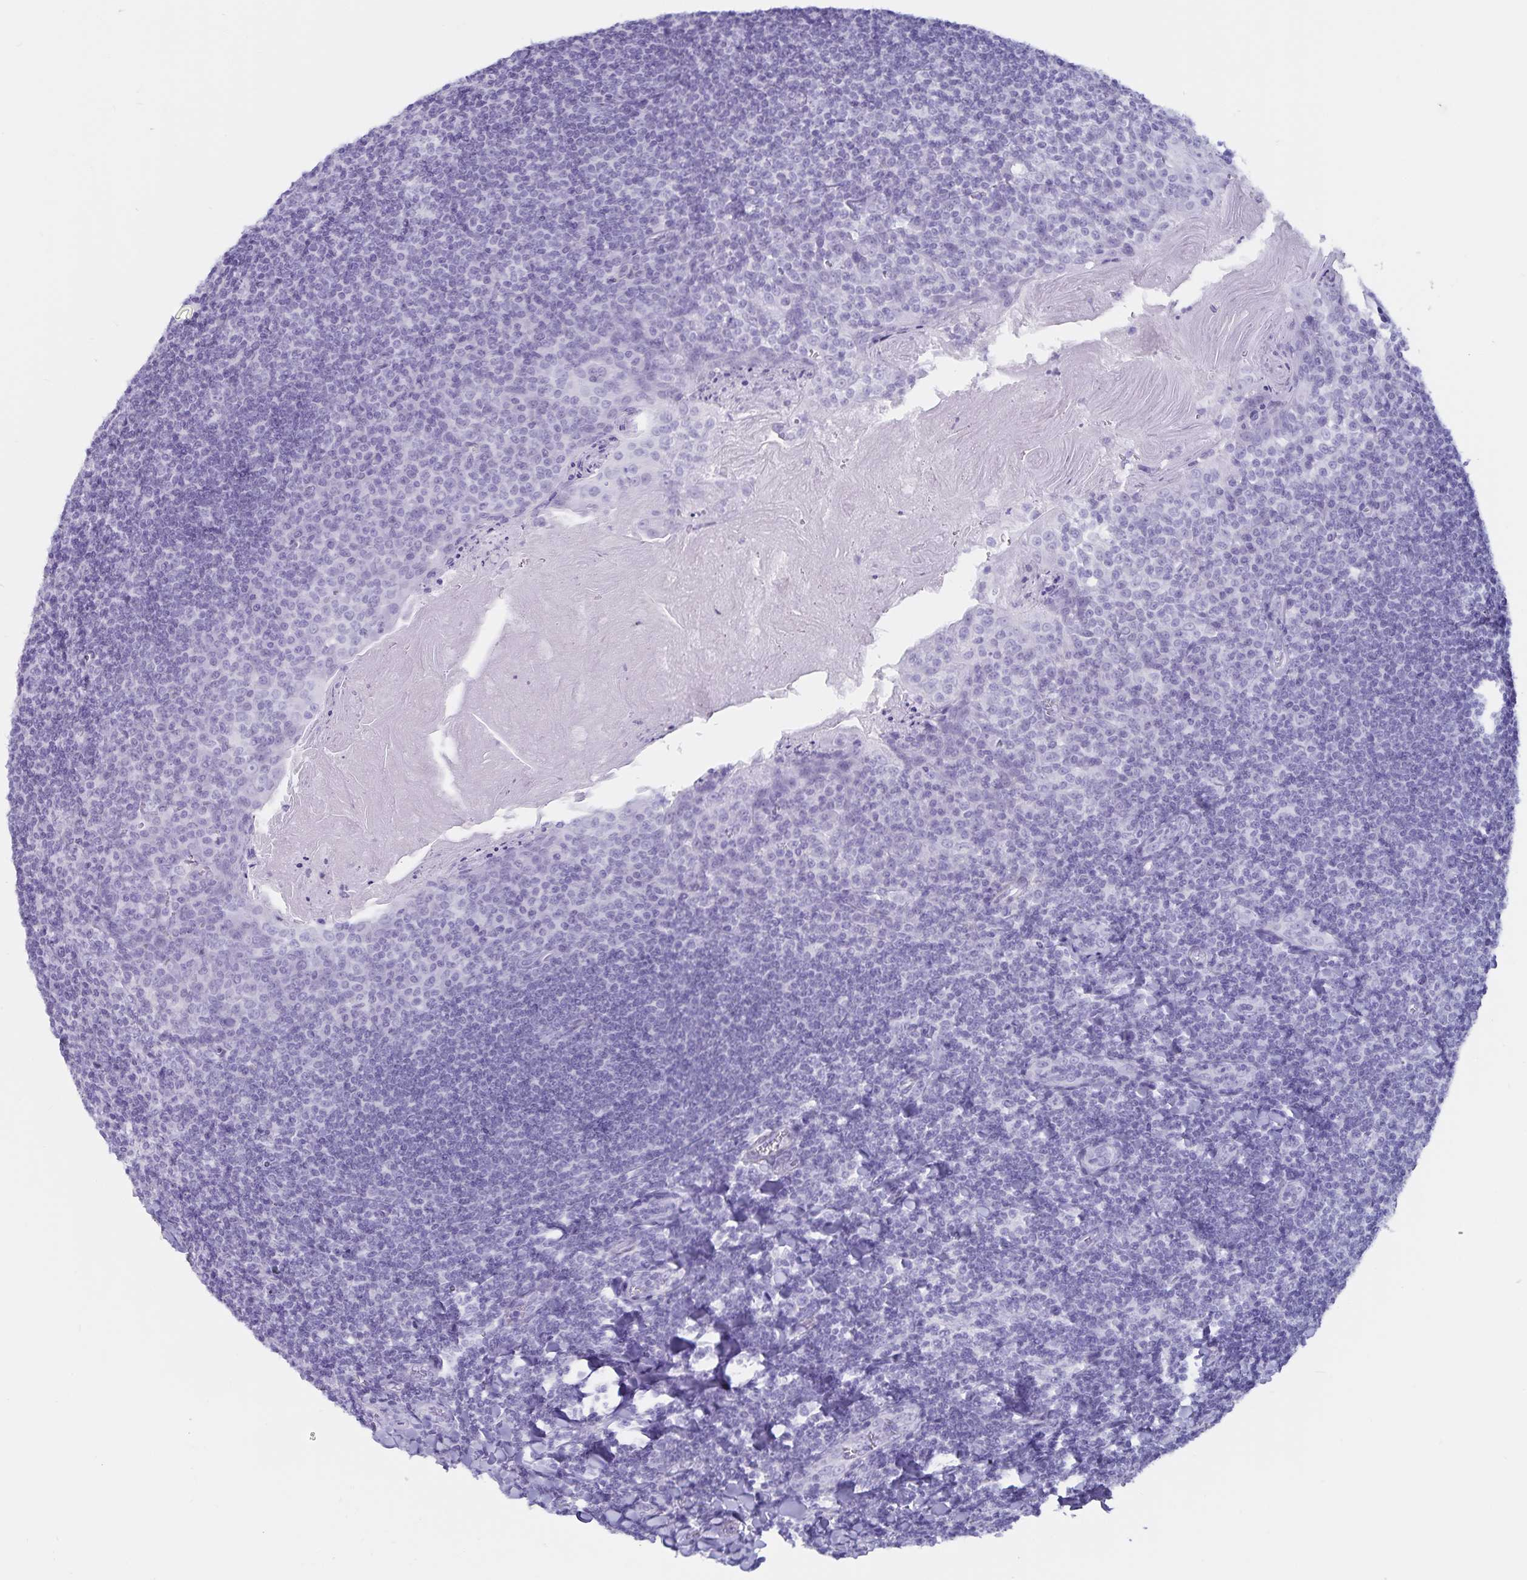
{"staining": {"intensity": "negative", "quantity": "none", "location": "none"}, "tissue": "tonsil", "cell_type": "Germinal center cells", "image_type": "normal", "snomed": [{"axis": "morphology", "description": "Normal tissue, NOS"}, {"axis": "topography", "description": "Tonsil"}], "caption": "Immunohistochemistry micrograph of benign human tonsil stained for a protein (brown), which demonstrates no expression in germinal center cells.", "gene": "GPR137", "patient": {"sex": "male", "age": 27}}